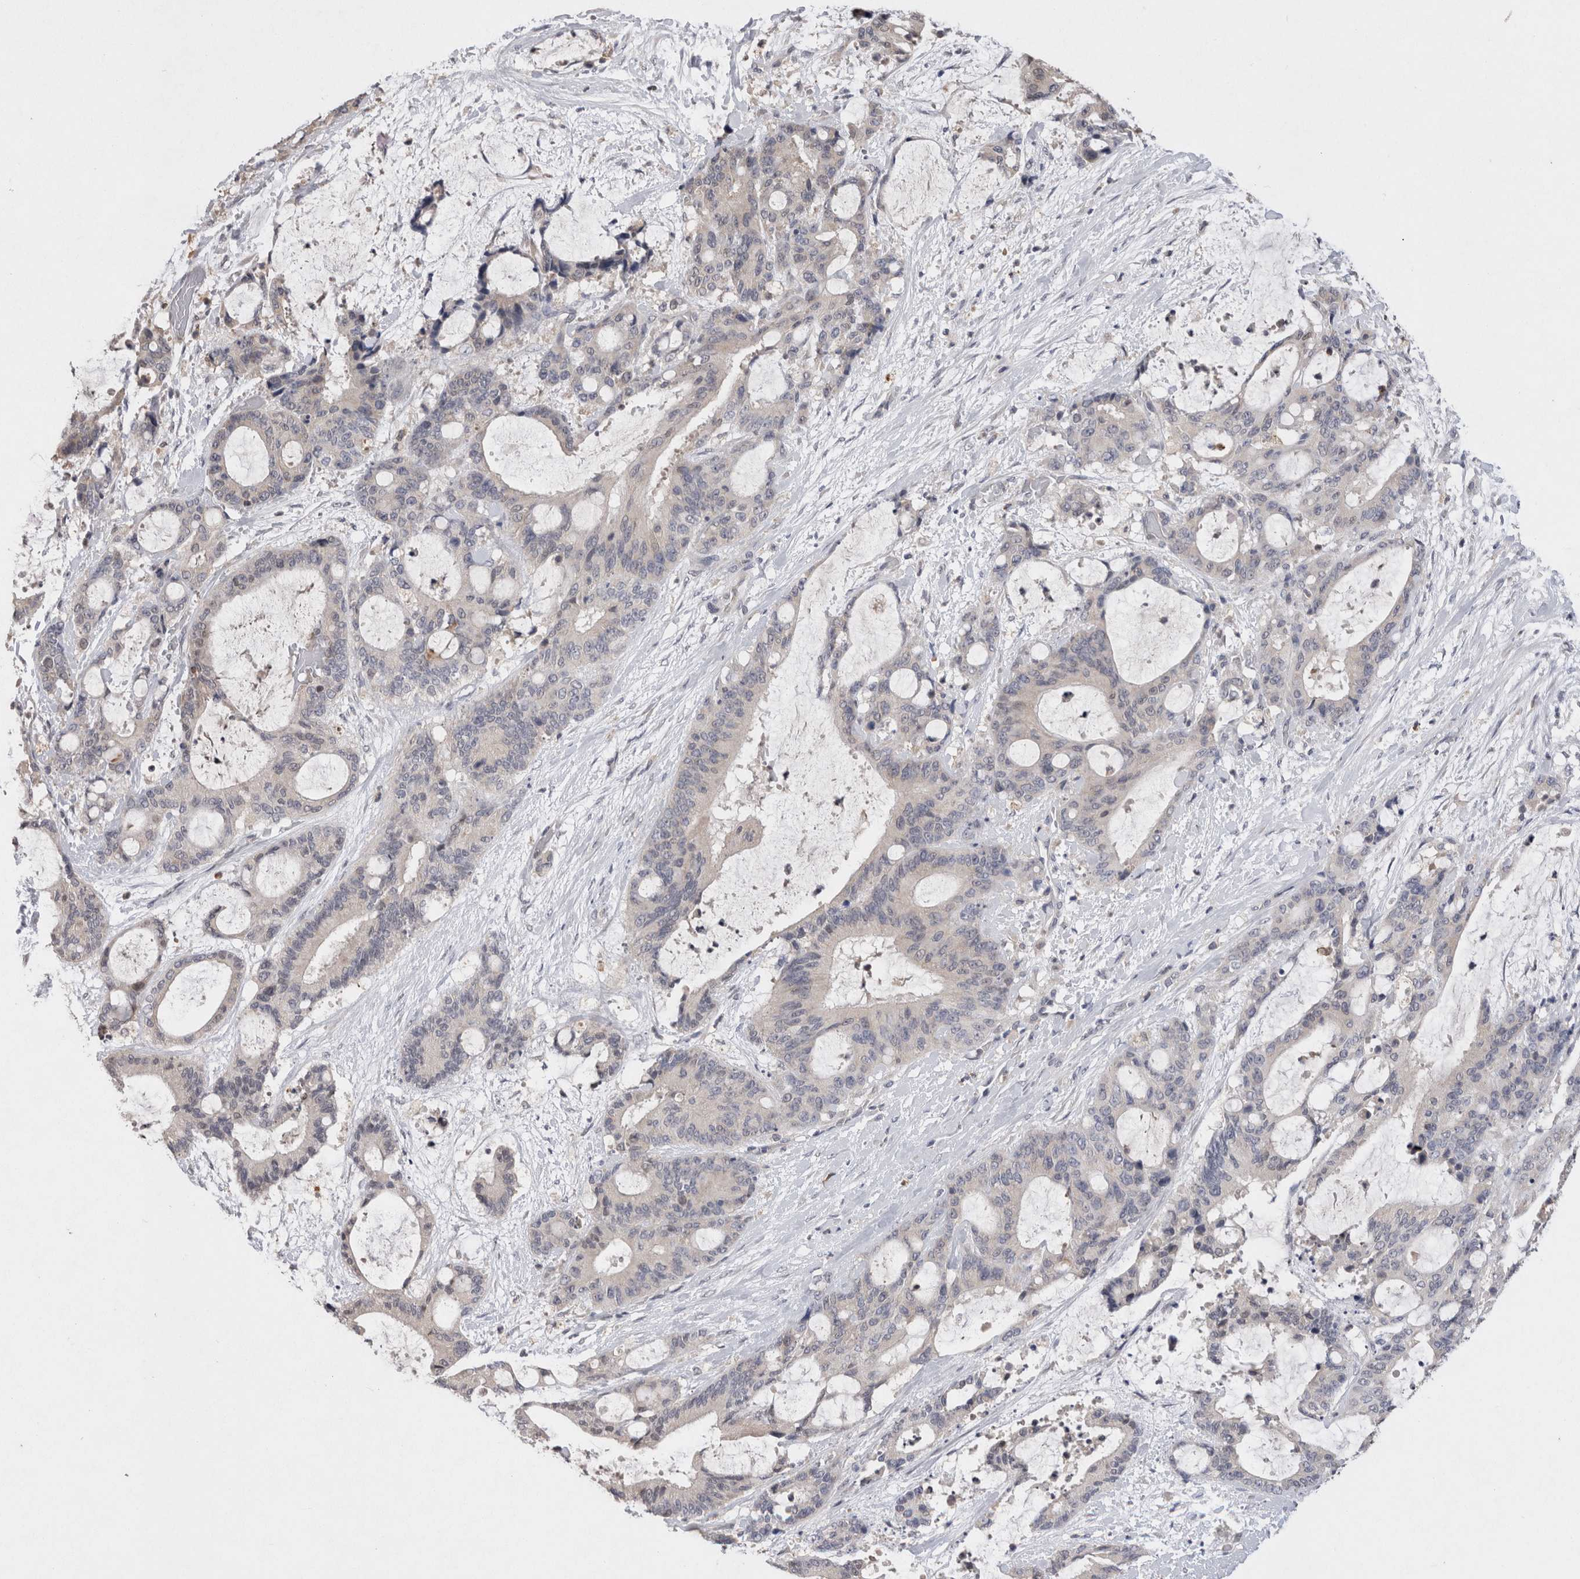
{"staining": {"intensity": "negative", "quantity": "none", "location": "none"}, "tissue": "liver cancer", "cell_type": "Tumor cells", "image_type": "cancer", "snomed": [{"axis": "morphology", "description": "Cholangiocarcinoma"}, {"axis": "topography", "description": "Liver"}], "caption": "IHC of liver cholangiocarcinoma demonstrates no expression in tumor cells.", "gene": "VSIG4", "patient": {"sex": "female", "age": 73}}